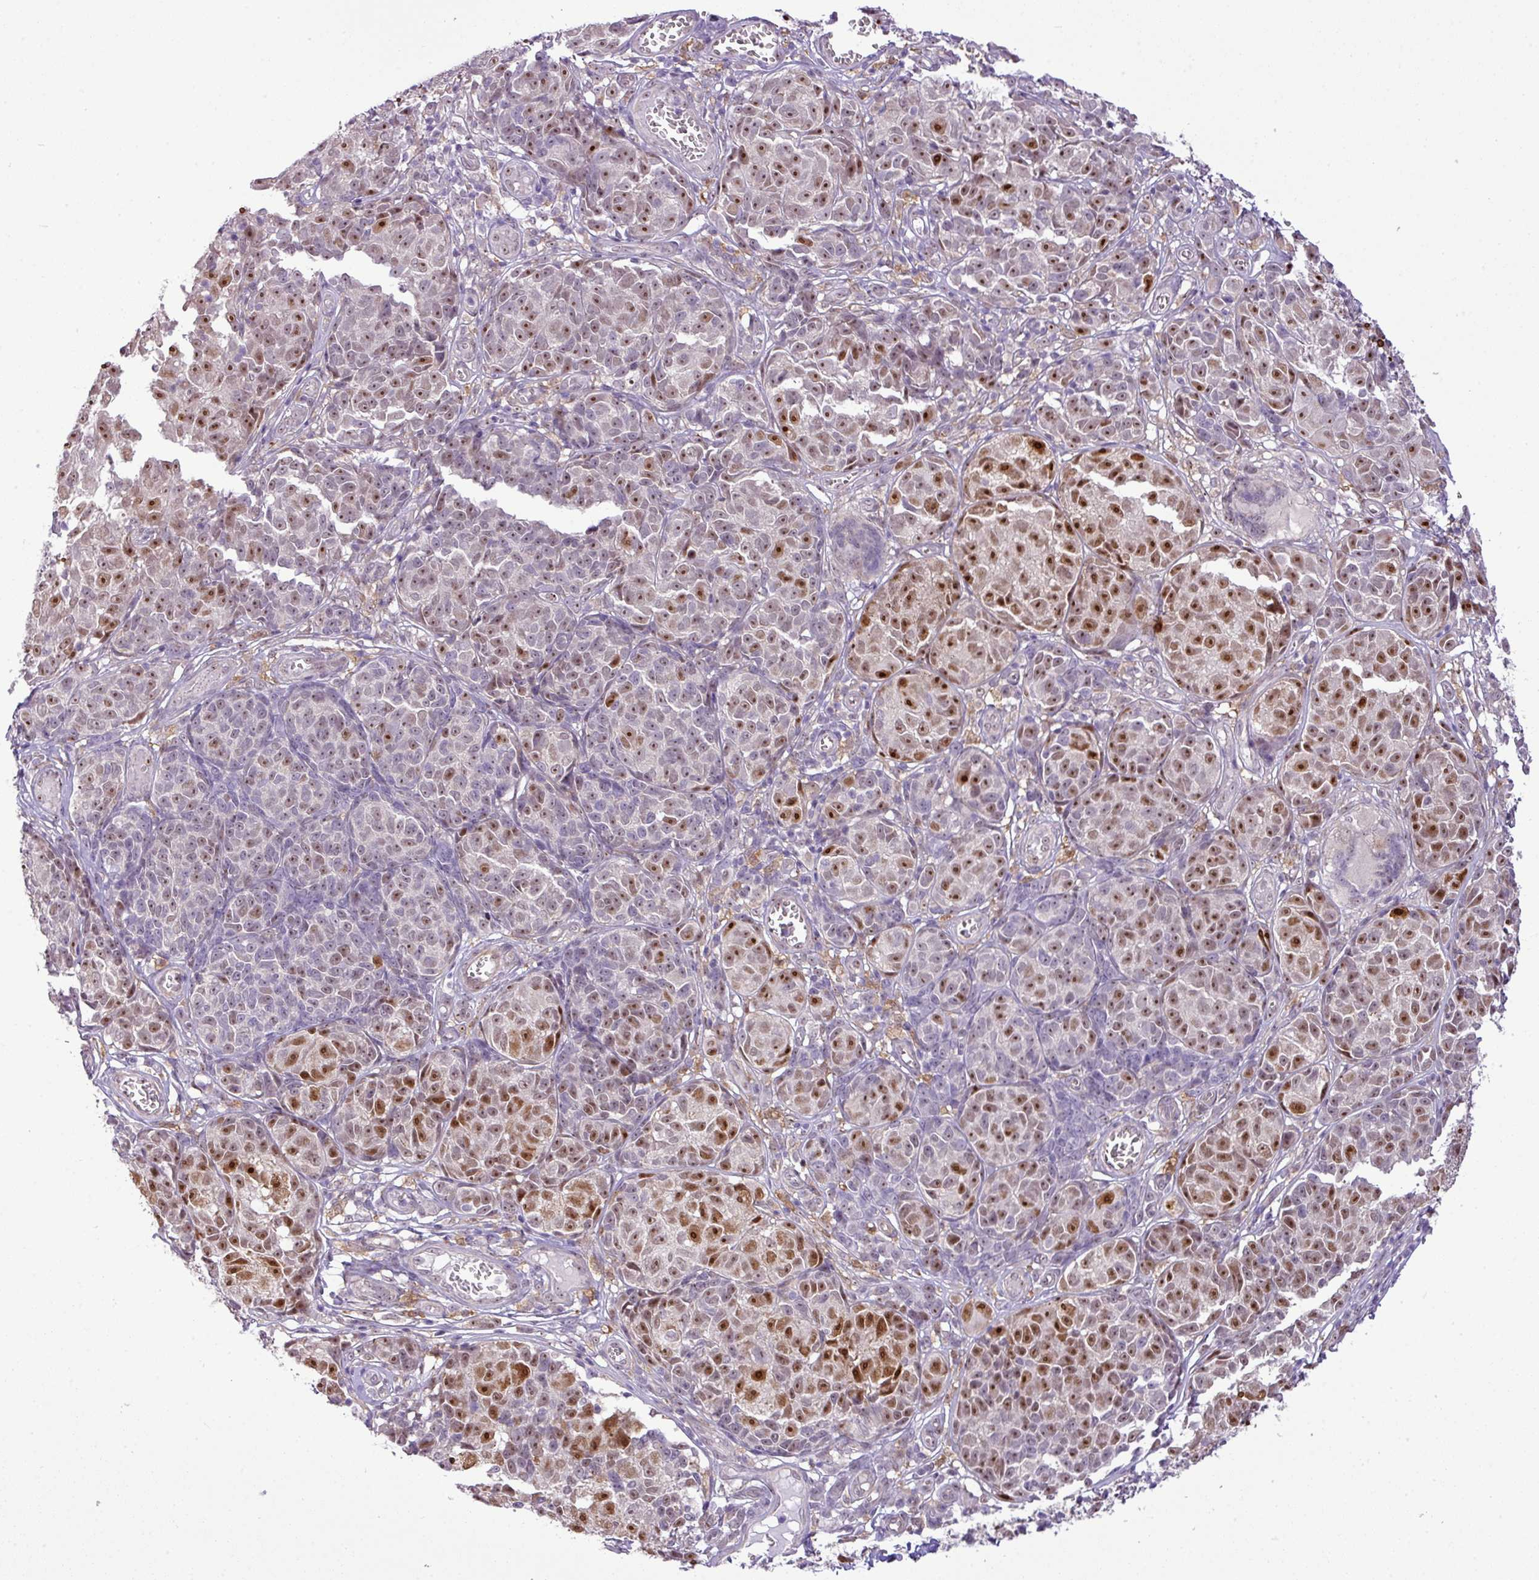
{"staining": {"intensity": "strong", "quantity": ">75%", "location": "nuclear"}, "tissue": "melanoma", "cell_type": "Tumor cells", "image_type": "cancer", "snomed": [{"axis": "morphology", "description": "Malignant melanoma, NOS"}, {"axis": "topography", "description": "Skin"}], "caption": "Protein staining of melanoma tissue reveals strong nuclear positivity in about >75% of tumor cells.", "gene": "MAK16", "patient": {"sex": "male", "age": 73}}